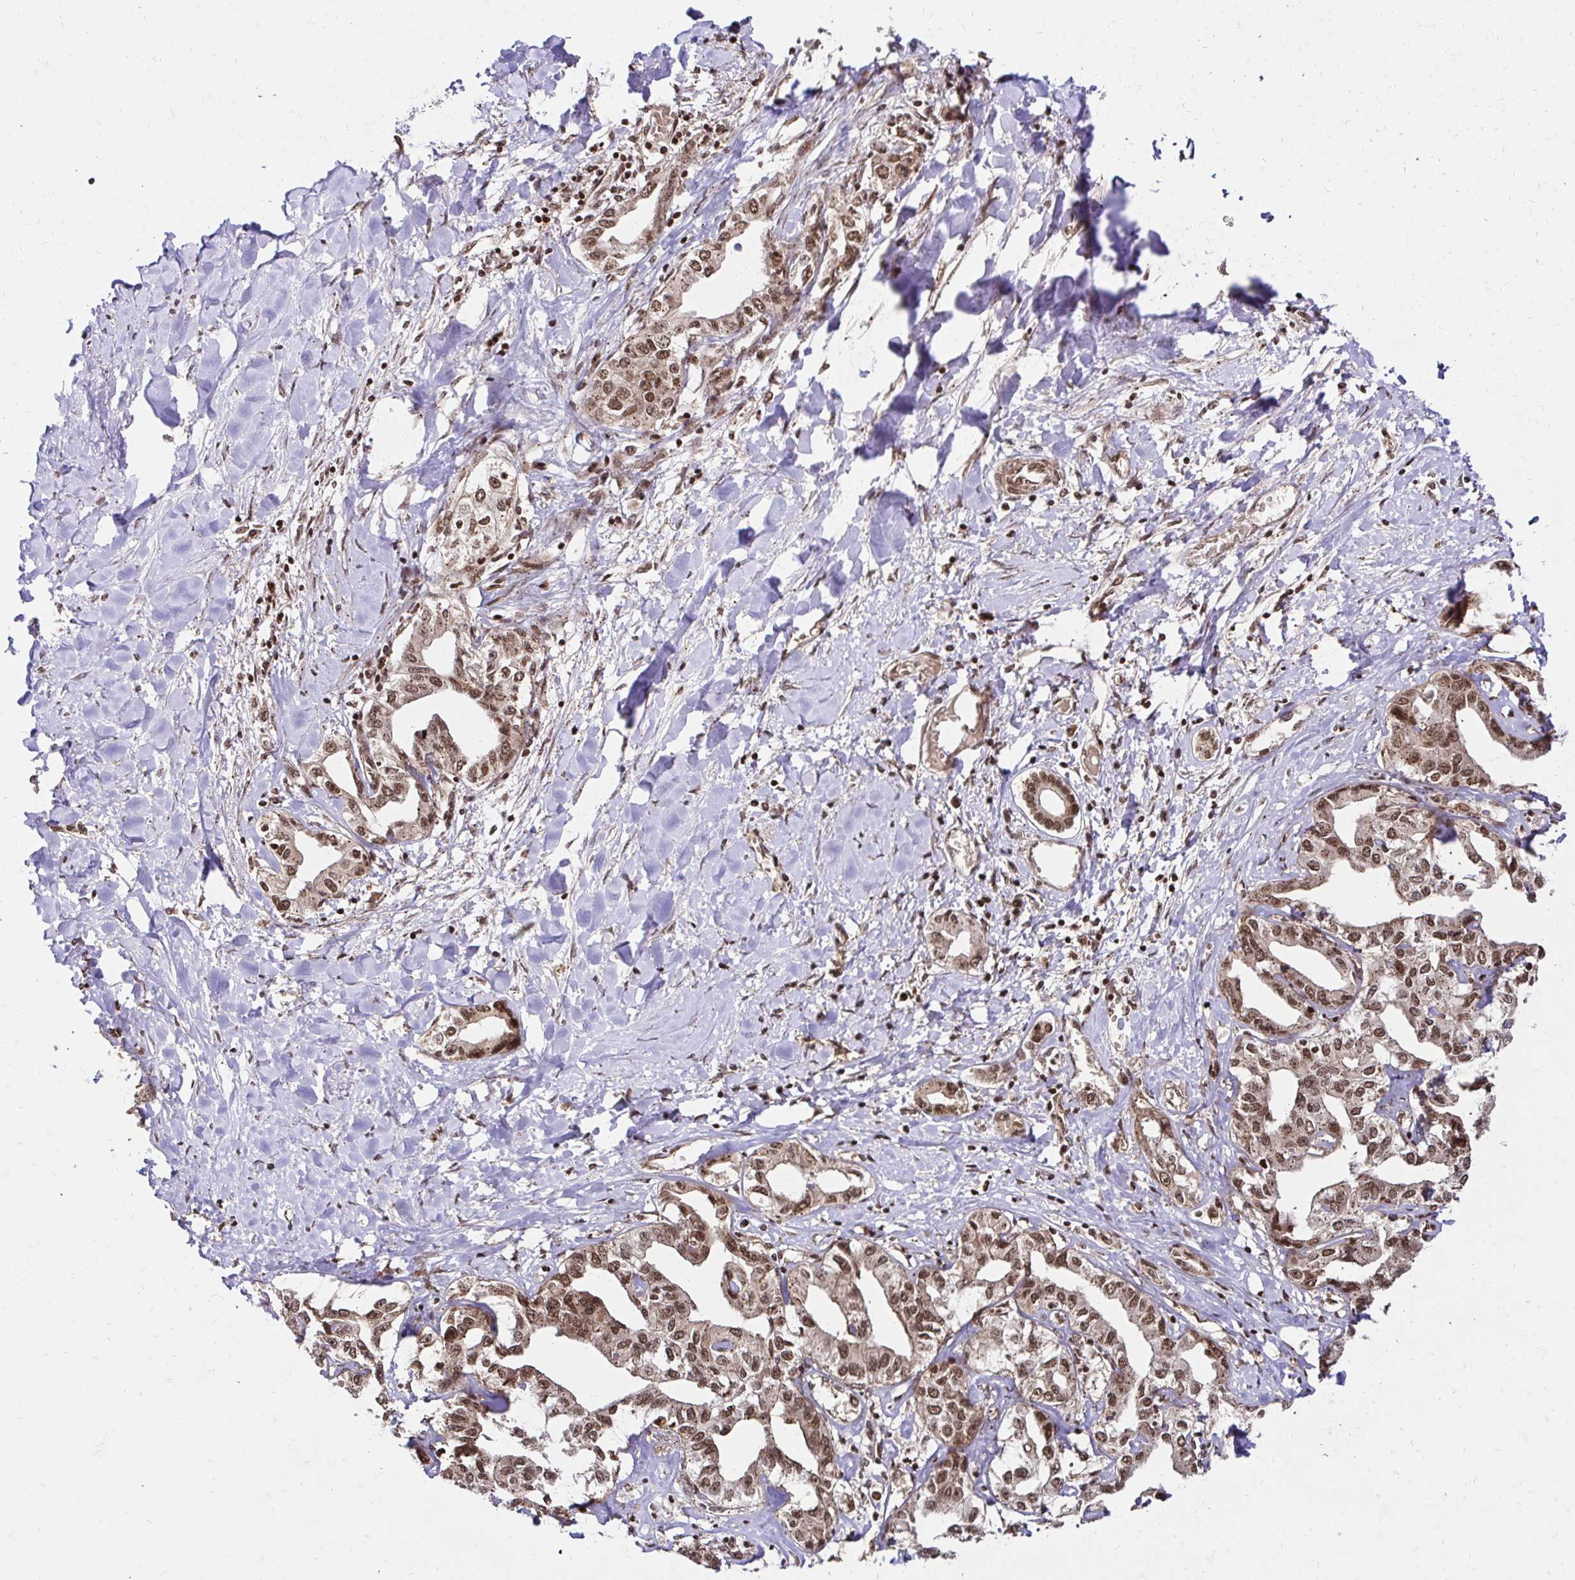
{"staining": {"intensity": "moderate", "quantity": ">75%", "location": "cytoplasmic/membranous,nuclear"}, "tissue": "liver cancer", "cell_type": "Tumor cells", "image_type": "cancer", "snomed": [{"axis": "morphology", "description": "Cholangiocarcinoma"}, {"axis": "topography", "description": "Liver"}], "caption": "Immunohistochemistry (IHC) micrograph of human liver cancer stained for a protein (brown), which reveals medium levels of moderate cytoplasmic/membranous and nuclear expression in about >75% of tumor cells.", "gene": "GLYR1", "patient": {"sex": "male", "age": 59}}